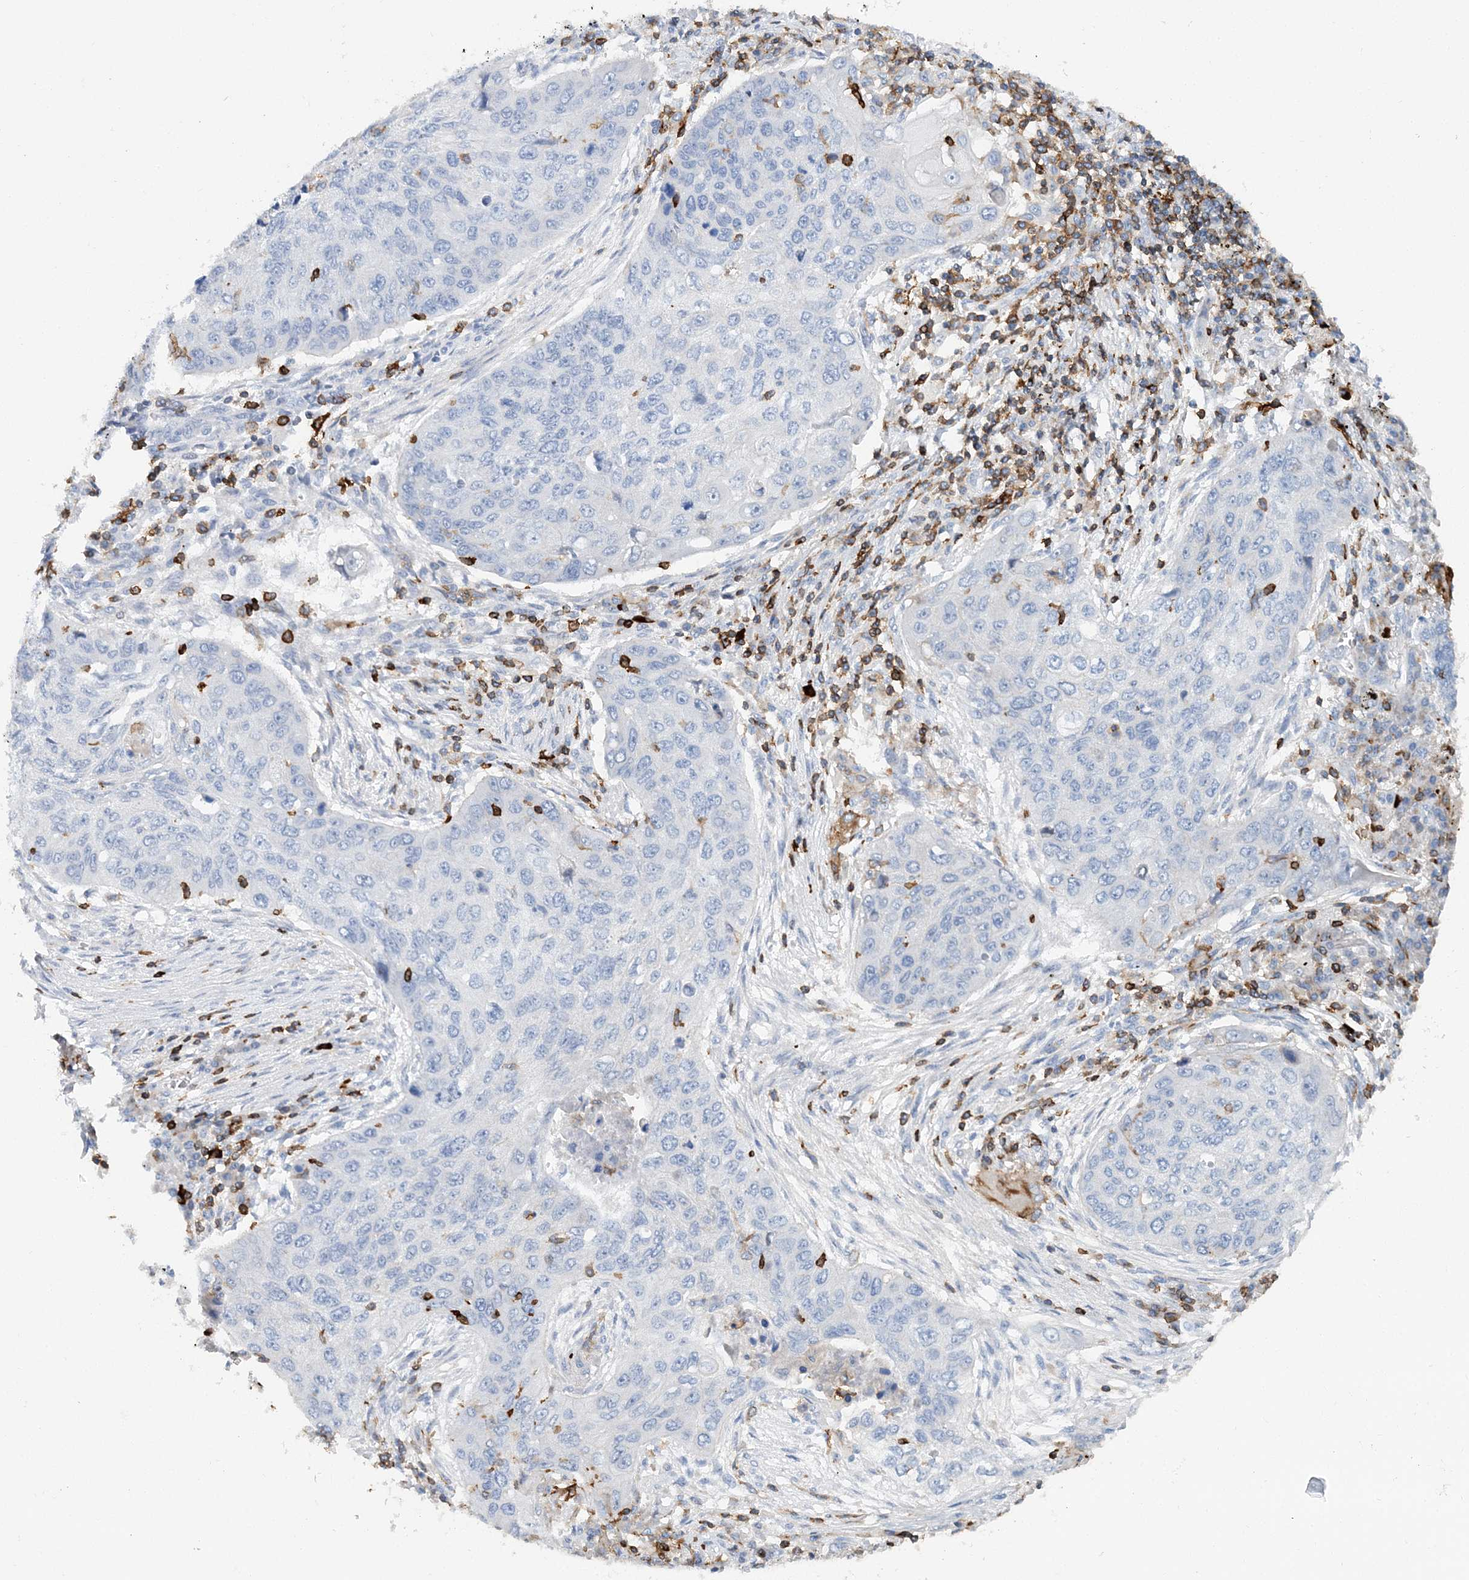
{"staining": {"intensity": "negative", "quantity": "none", "location": "none"}, "tissue": "lung cancer", "cell_type": "Tumor cells", "image_type": "cancer", "snomed": [{"axis": "morphology", "description": "Squamous cell carcinoma, NOS"}, {"axis": "topography", "description": "Lung"}], "caption": "This image is of lung cancer stained with IHC to label a protein in brown with the nuclei are counter-stained blue. There is no expression in tumor cells.", "gene": "PRMT9", "patient": {"sex": "female", "age": 63}}